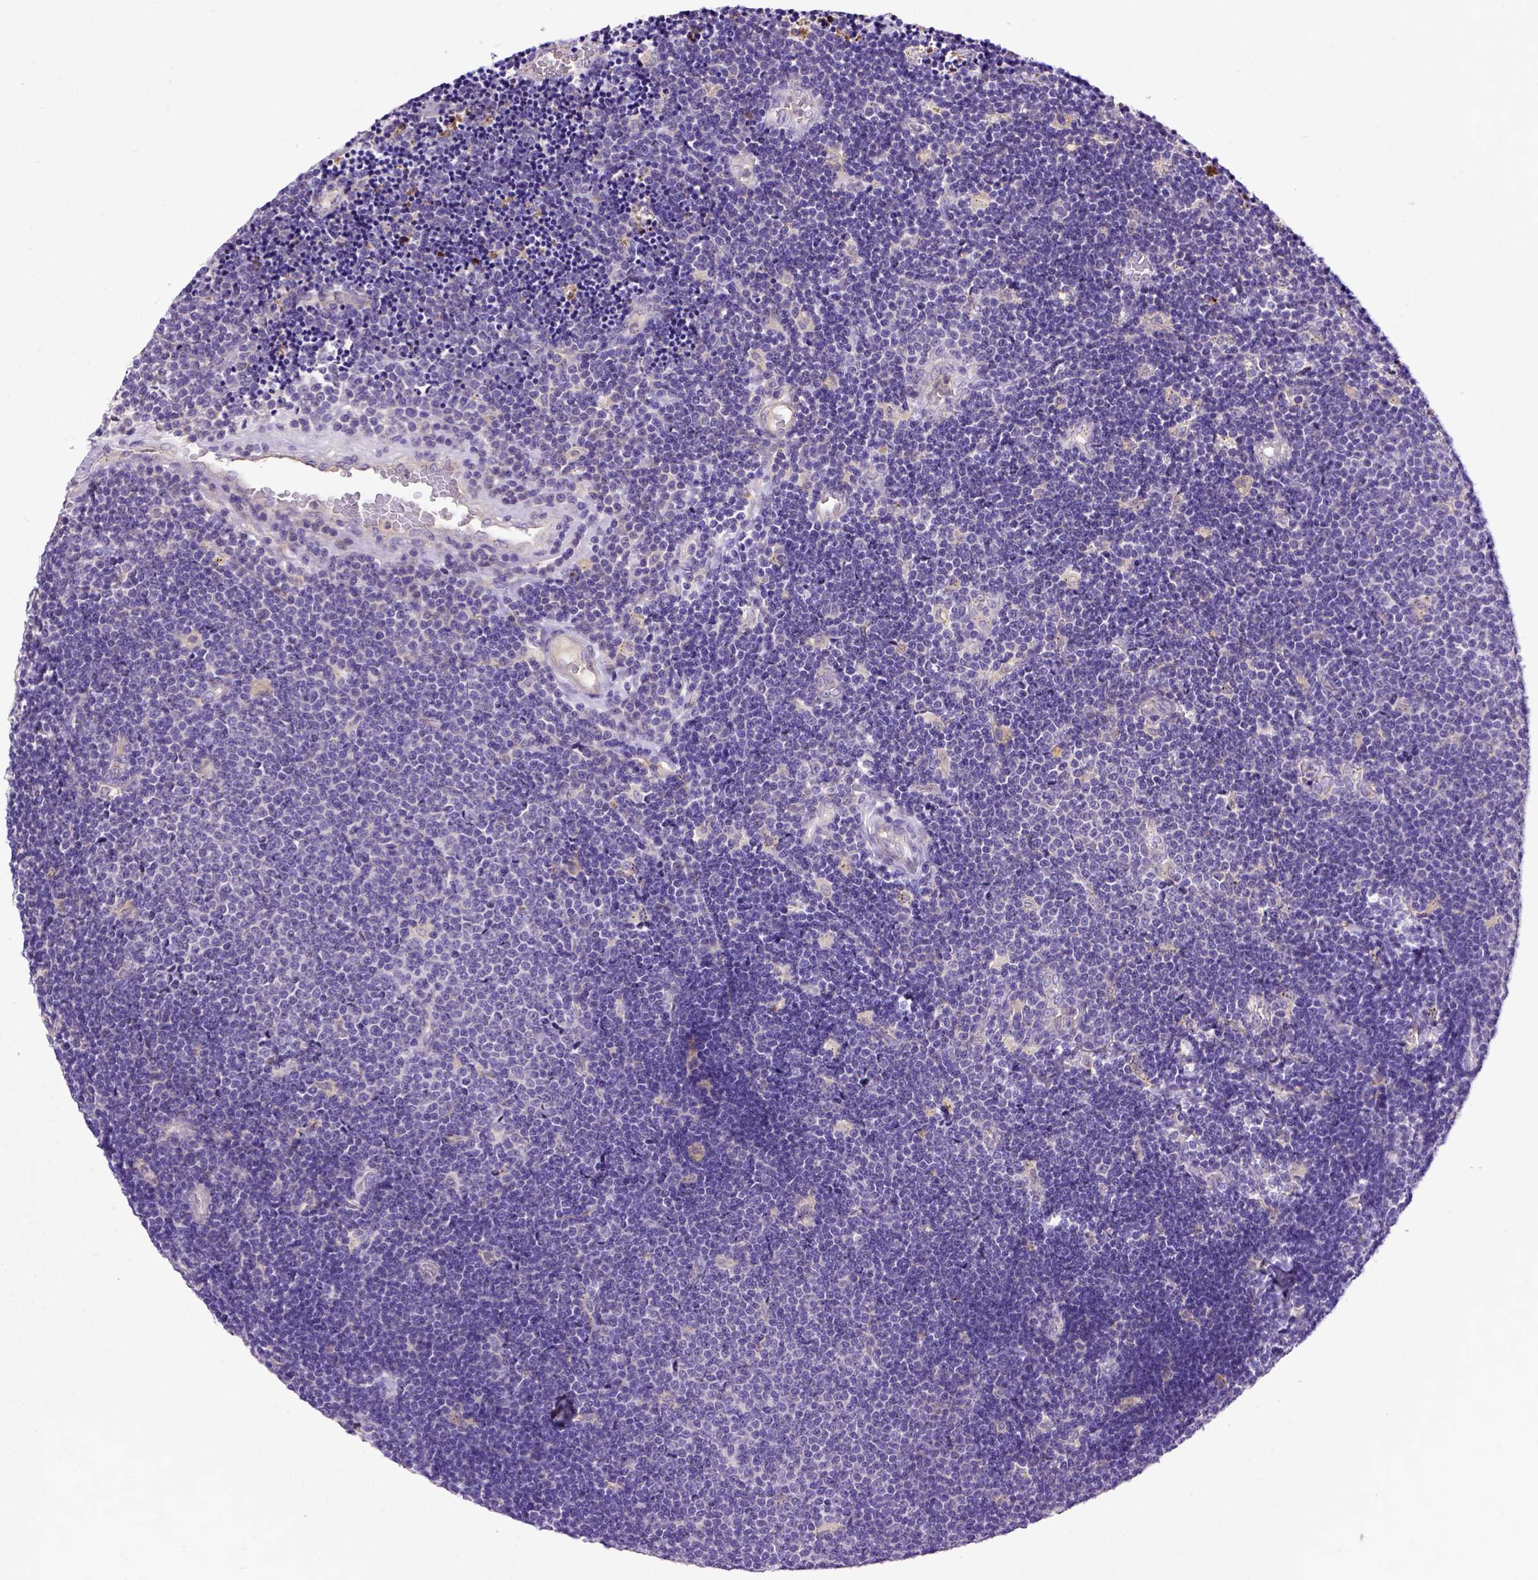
{"staining": {"intensity": "negative", "quantity": "none", "location": "none"}, "tissue": "lymphoma", "cell_type": "Tumor cells", "image_type": "cancer", "snomed": [{"axis": "morphology", "description": "Malignant lymphoma, non-Hodgkin's type, Low grade"}, {"axis": "topography", "description": "Brain"}], "caption": "Immunohistochemistry (IHC) of low-grade malignant lymphoma, non-Hodgkin's type demonstrates no staining in tumor cells. Nuclei are stained in blue.", "gene": "ADAM12", "patient": {"sex": "female", "age": 66}}